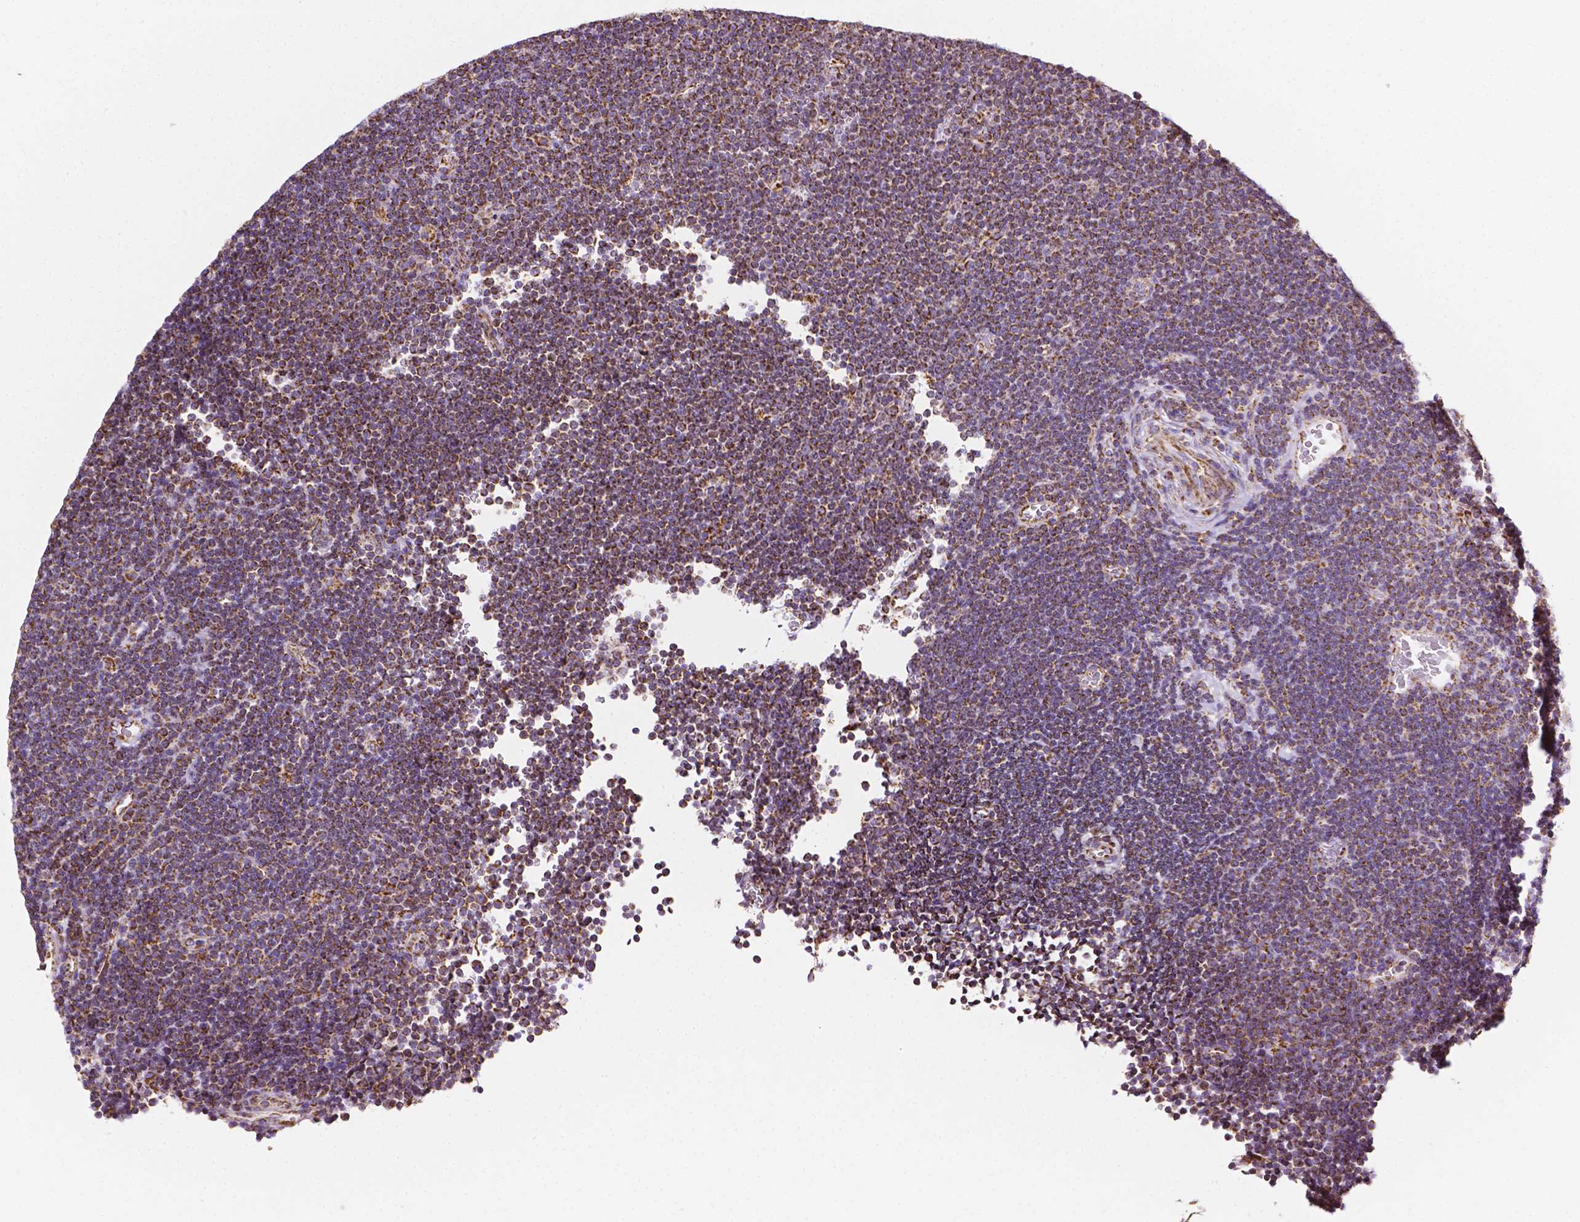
{"staining": {"intensity": "moderate", "quantity": "25%-75%", "location": "cytoplasmic/membranous"}, "tissue": "lymphoma", "cell_type": "Tumor cells", "image_type": "cancer", "snomed": [{"axis": "morphology", "description": "Malignant lymphoma, non-Hodgkin's type, Low grade"}, {"axis": "topography", "description": "Brain"}], "caption": "Moderate cytoplasmic/membranous expression for a protein is seen in about 25%-75% of tumor cells of lymphoma using IHC.", "gene": "RMDN3", "patient": {"sex": "female", "age": 66}}